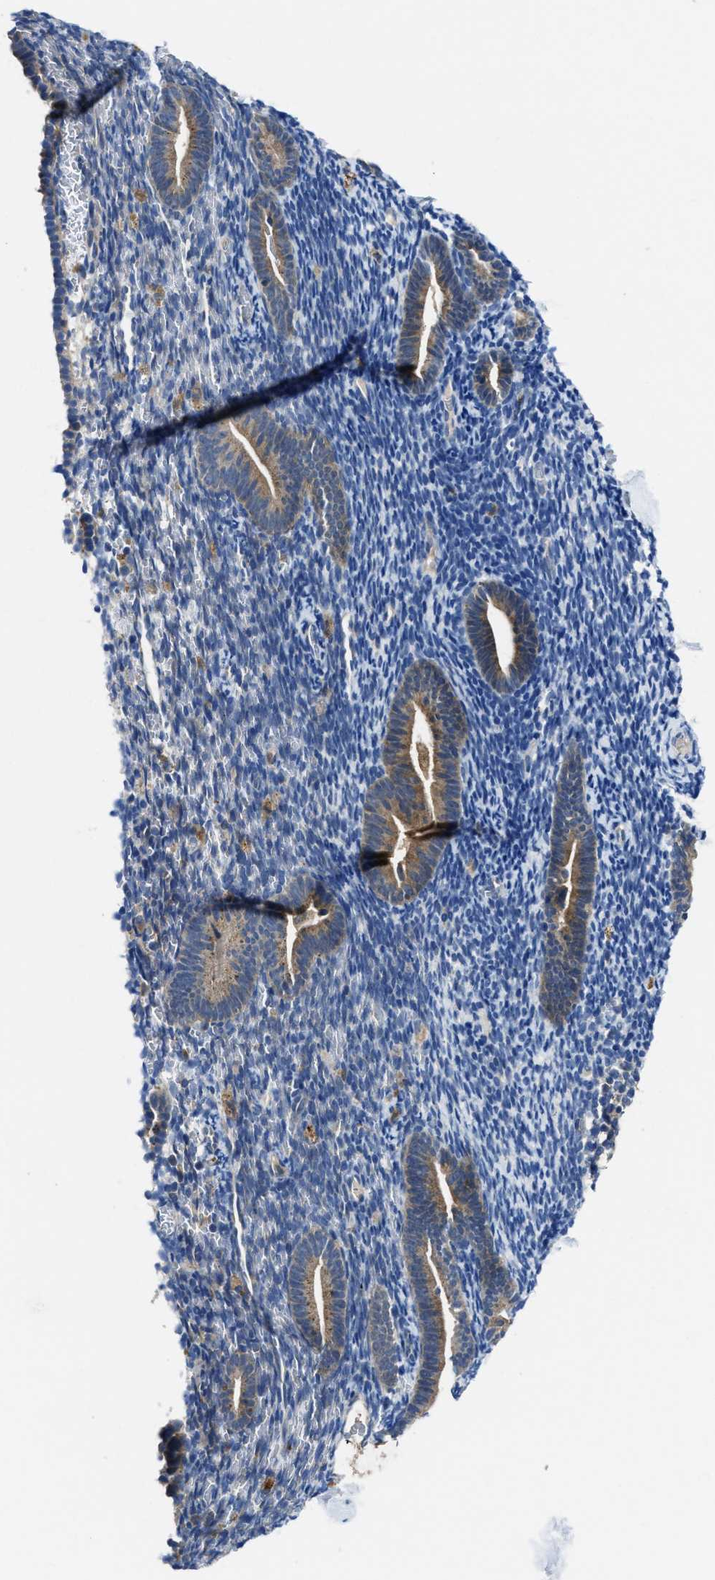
{"staining": {"intensity": "negative", "quantity": "none", "location": "none"}, "tissue": "endometrium", "cell_type": "Cells in endometrial stroma", "image_type": "normal", "snomed": [{"axis": "morphology", "description": "Normal tissue, NOS"}, {"axis": "topography", "description": "Endometrium"}], "caption": "DAB immunohistochemical staining of unremarkable human endometrium displays no significant positivity in cells in endometrial stroma.", "gene": "MAP3K20", "patient": {"sex": "female", "age": 51}}